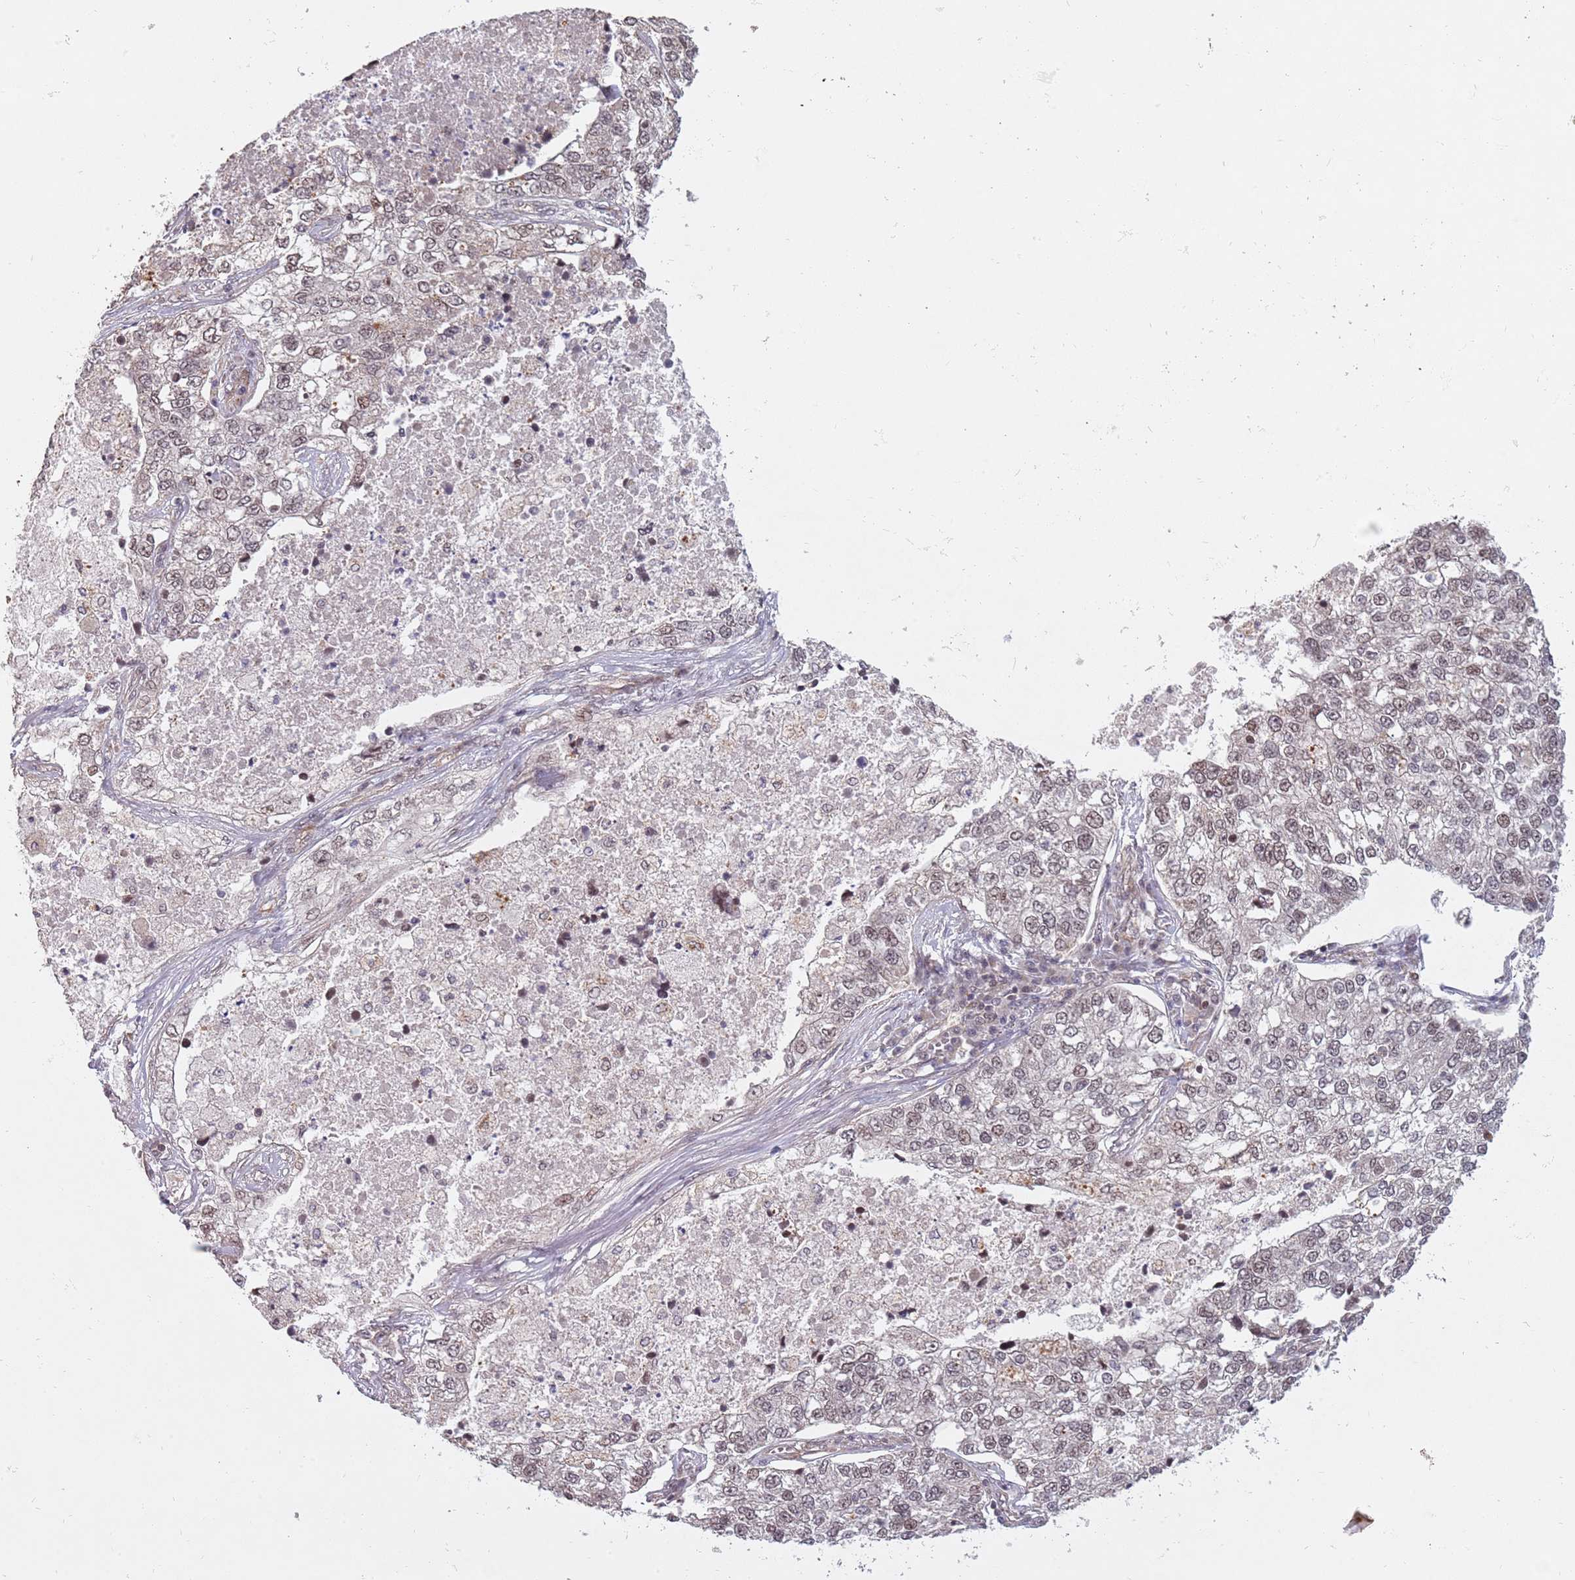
{"staining": {"intensity": "weak", "quantity": ">75%", "location": "nuclear"}, "tissue": "lung cancer", "cell_type": "Tumor cells", "image_type": "cancer", "snomed": [{"axis": "morphology", "description": "Adenocarcinoma, NOS"}, {"axis": "topography", "description": "Lung"}], "caption": "High-magnification brightfield microscopy of lung cancer stained with DAB (3,3'-diaminobenzidine) (brown) and counterstained with hematoxylin (blue). tumor cells exhibit weak nuclear expression is appreciated in about>75% of cells. The staining was performed using DAB to visualize the protein expression in brown, while the nuclei were stained in blue with hematoxylin (Magnification: 20x).", "gene": "SUDS3", "patient": {"sex": "male", "age": 49}}